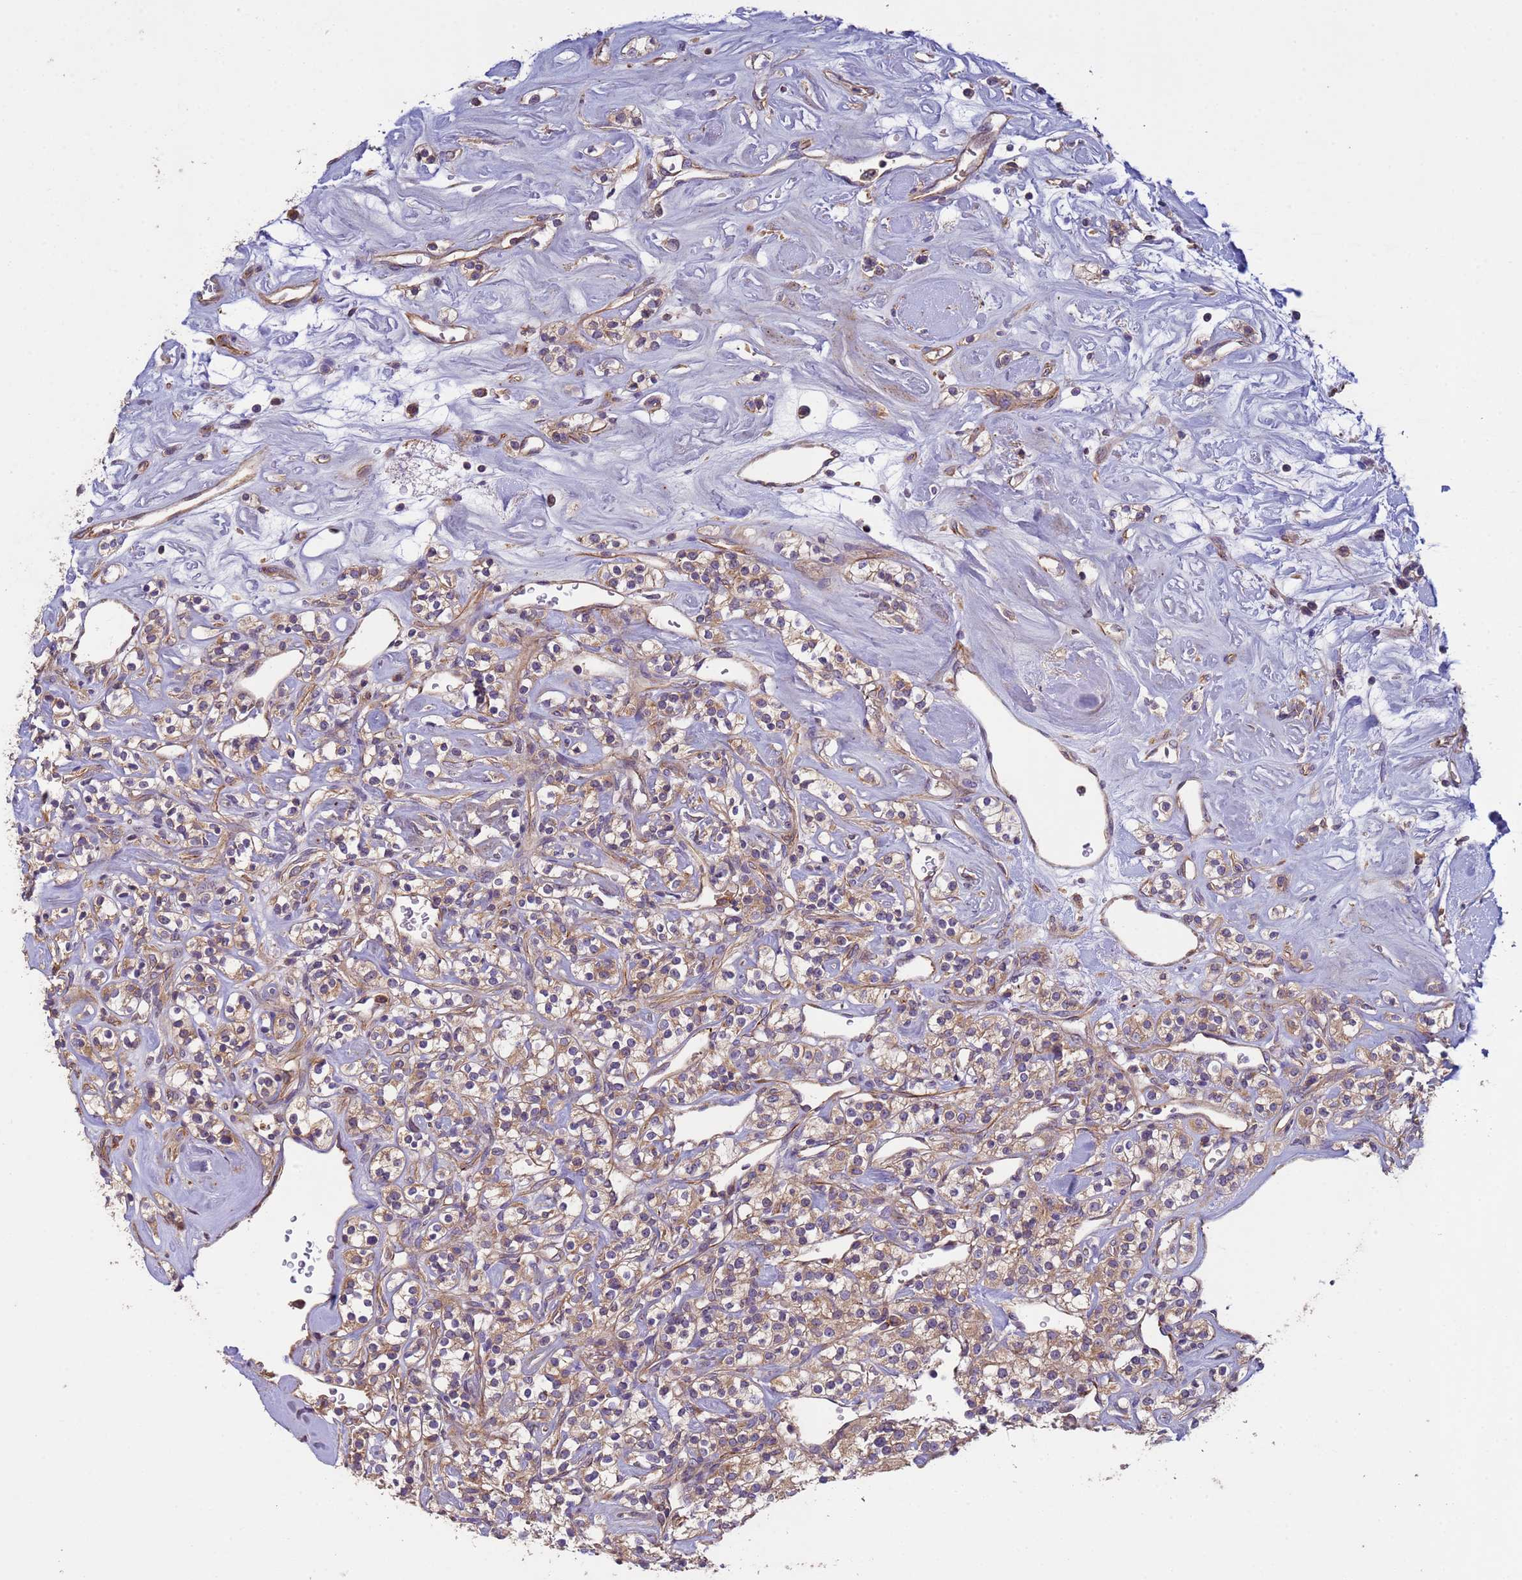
{"staining": {"intensity": "weak", "quantity": ">75%", "location": "cytoplasmic/membranous"}, "tissue": "renal cancer", "cell_type": "Tumor cells", "image_type": "cancer", "snomed": [{"axis": "morphology", "description": "Adenocarcinoma, NOS"}, {"axis": "topography", "description": "Kidney"}], "caption": "Immunohistochemistry (IHC) staining of renal cancer (adenocarcinoma), which exhibits low levels of weak cytoplasmic/membranous staining in approximately >75% of tumor cells indicating weak cytoplasmic/membranous protein staining. The staining was performed using DAB (3,3'-diaminobenzidine) (brown) for protein detection and nuclei were counterstained in hematoxylin (blue).", "gene": "RAB10", "patient": {"sex": "male", "age": 77}}